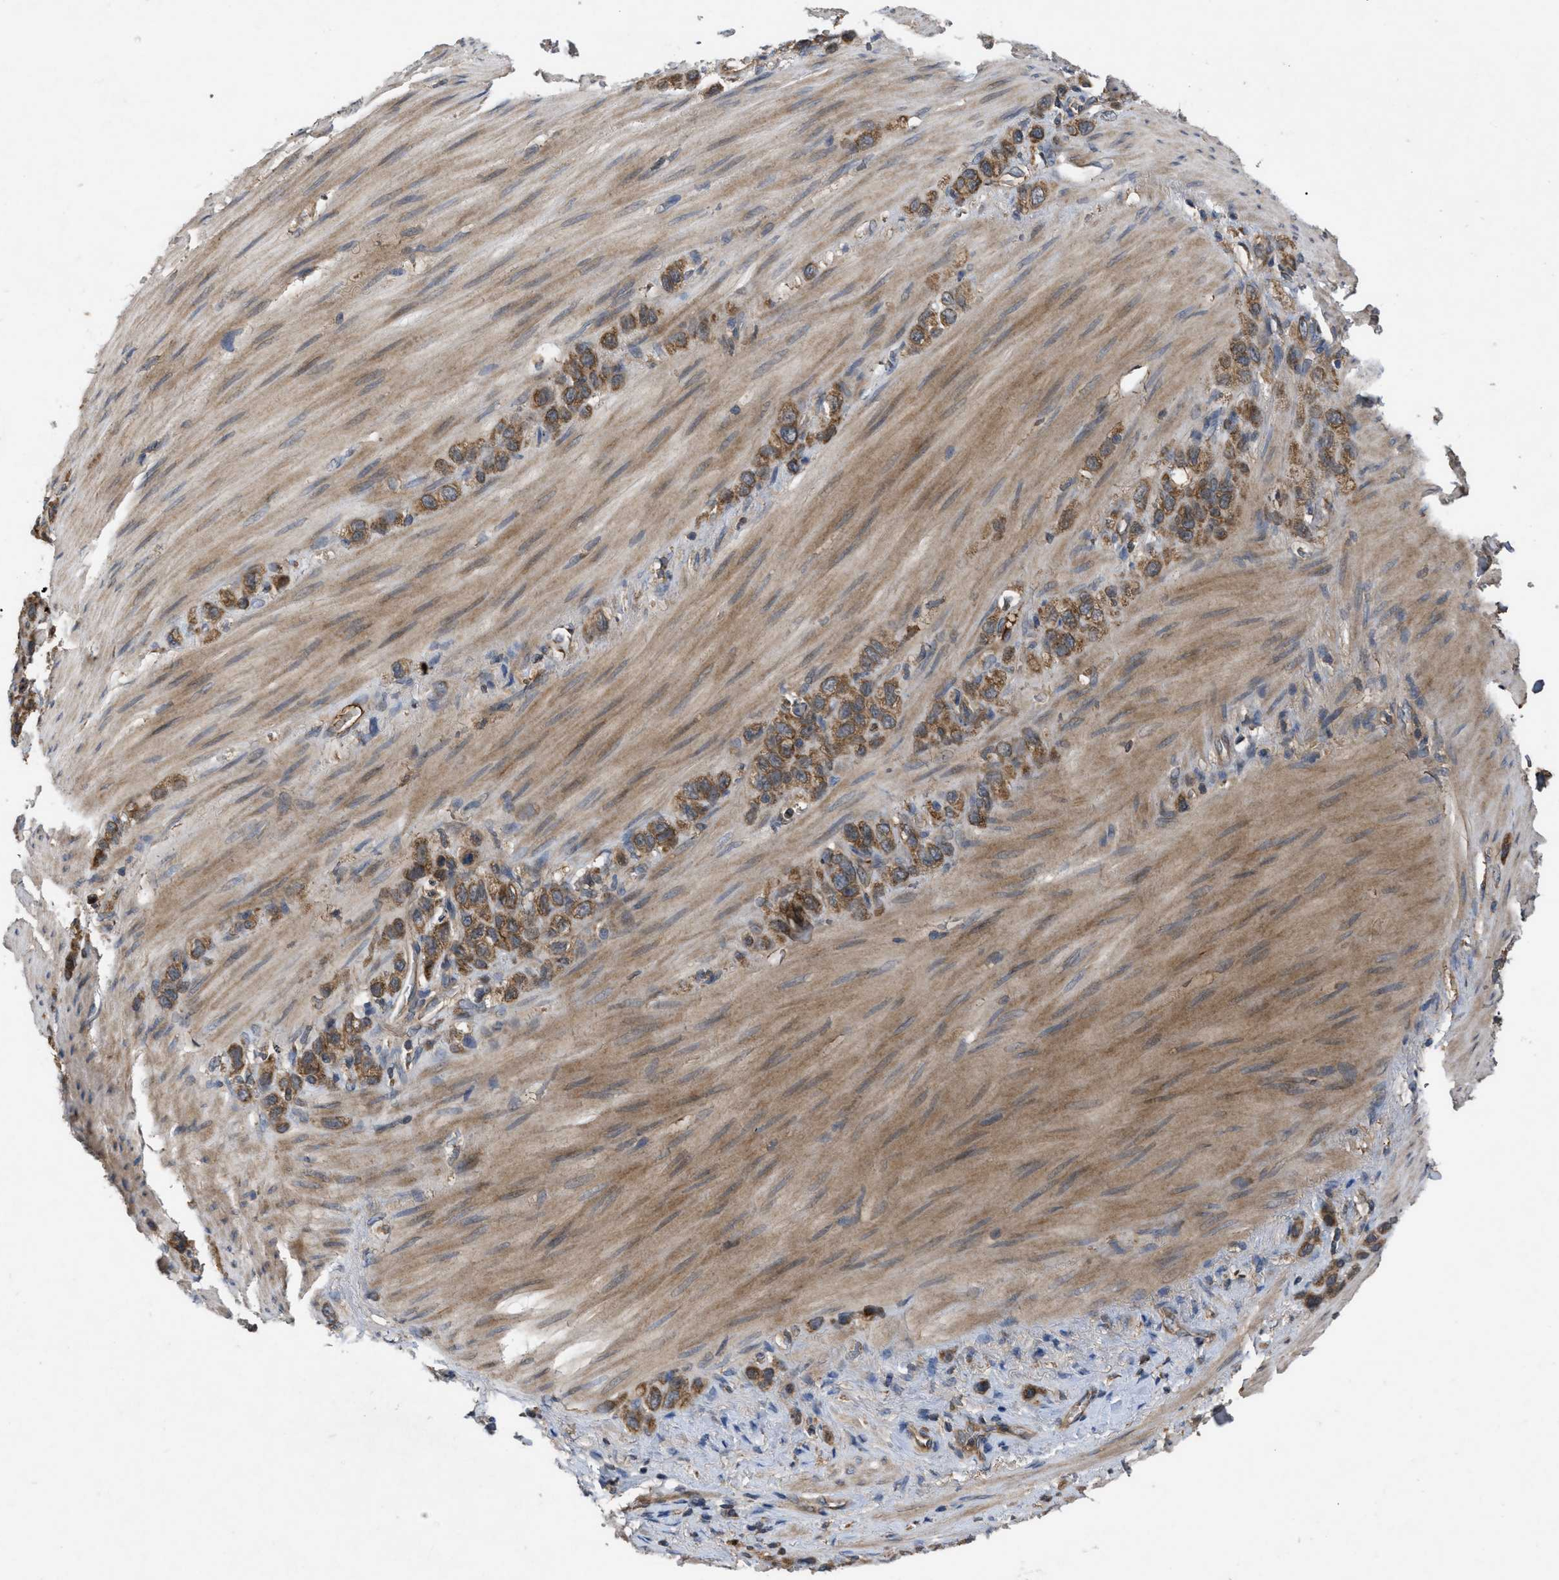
{"staining": {"intensity": "moderate", "quantity": ">75%", "location": "cytoplasmic/membranous"}, "tissue": "stomach cancer", "cell_type": "Tumor cells", "image_type": "cancer", "snomed": [{"axis": "morphology", "description": "Adenocarcinoma, NOS"}, {"axis": "morphology", "description": "Adenocarcinoma, High grade"}, {"axis": "topography", "description": "Stomach, upper"}, {"axis": "topography", "description": "Stomach, lower"}], "caption": "Stomach adenocarcinoma stained with a brown dye demonstrates moderate cytoplasmic/membranous positive expression in about >75% of tumor cells.", "gene": "RAB2A", "patient": {"sex": "female", "age": 65}}